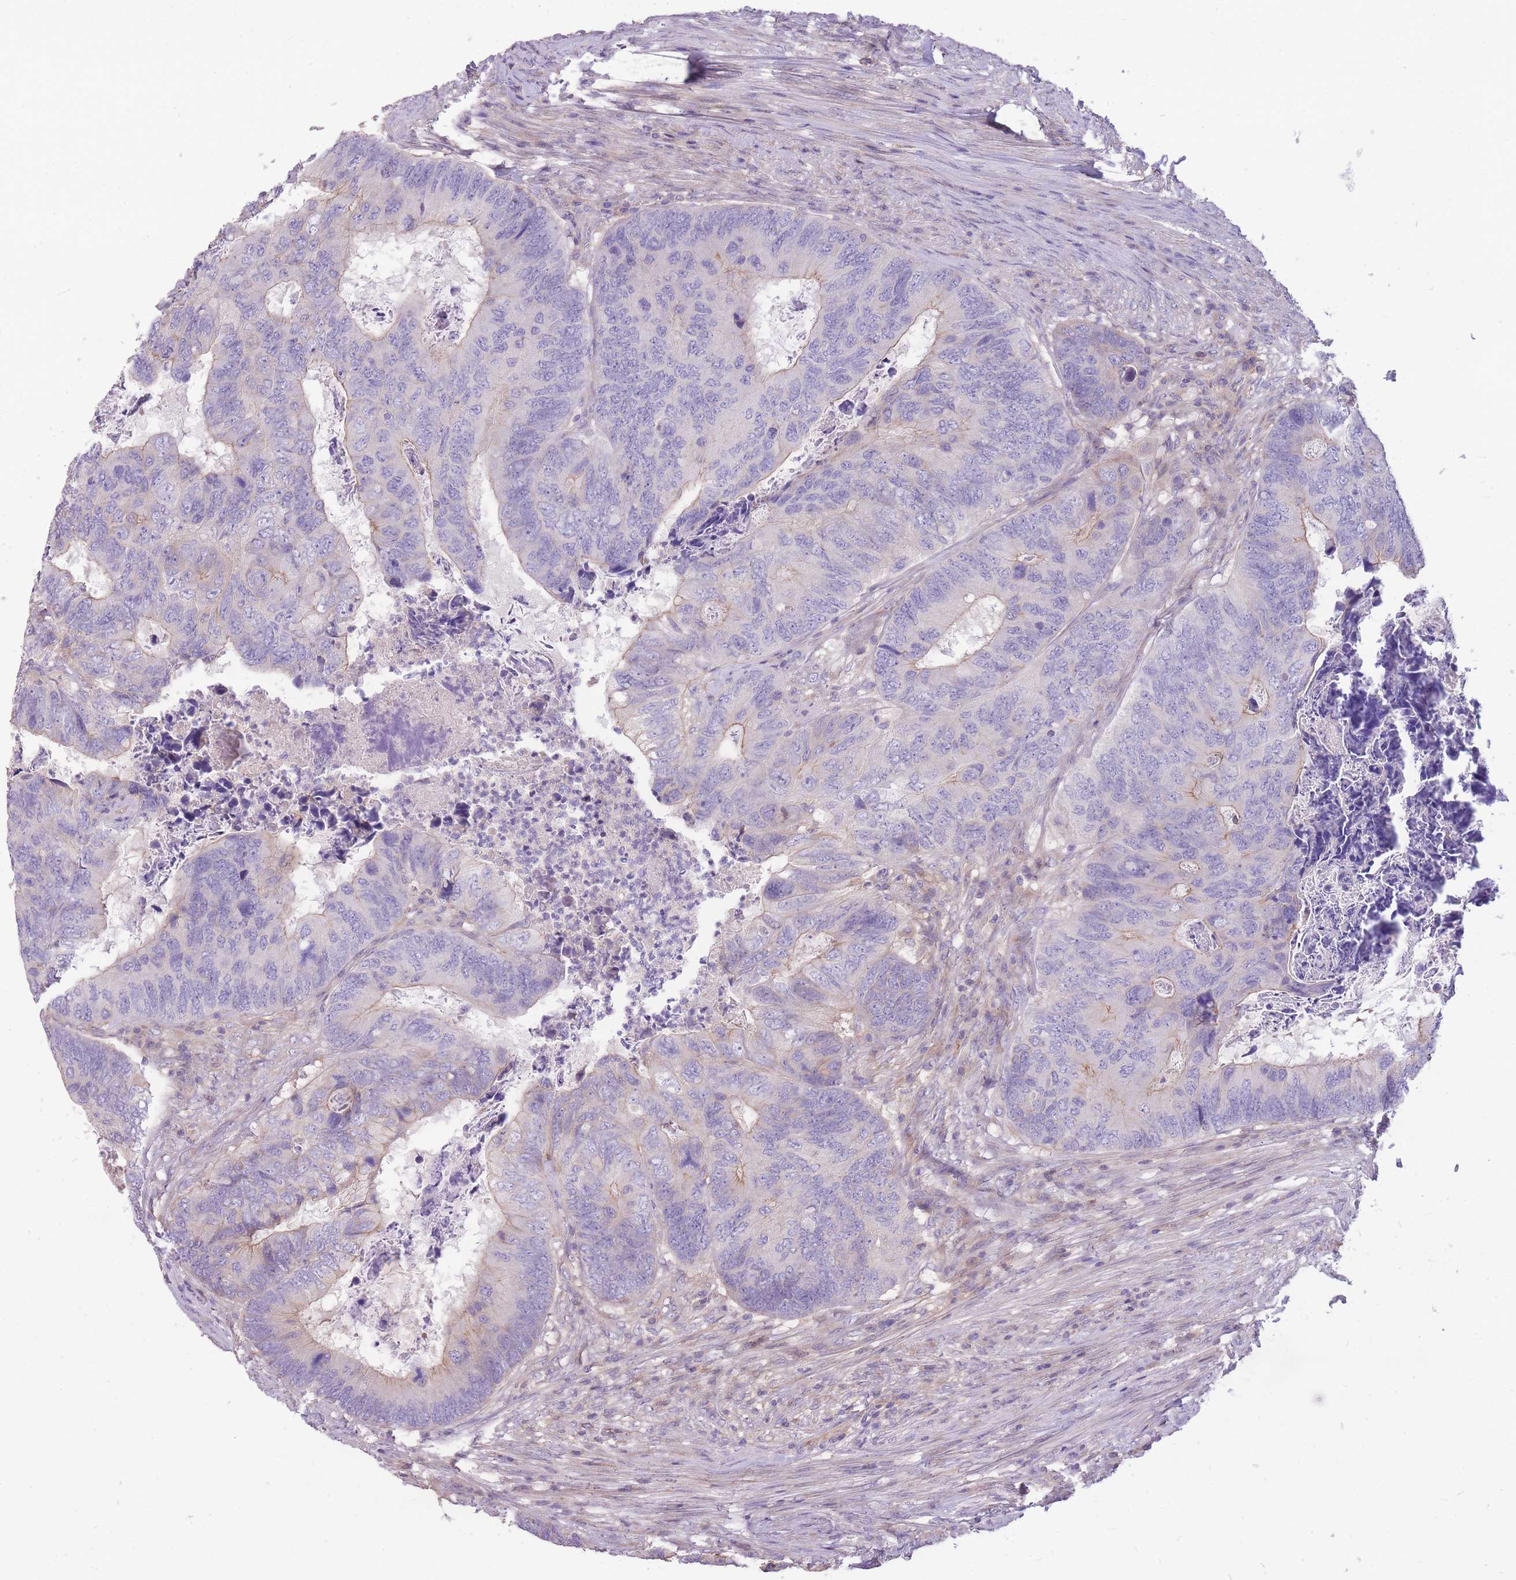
{"staining": {"intensity": "weak", "quantity": "<25%", "location": "cytoplasmic/membranous"}, "tissue": "colorectal cancer", "cell_type": "Tumor cells", "image_type": "cancer", "snomed": [{"axis": "morphology", "description": "Adenocarcinoma, NOS"}, {"axis": "topography", "description": "Colon"}], "caption": "Human adenocarcinoma (colorectal) stained for a protein using IHC shows no expression in tumor cells.", "gene": "OR5T1", "patient": {"sex": "female", "age": 67}}